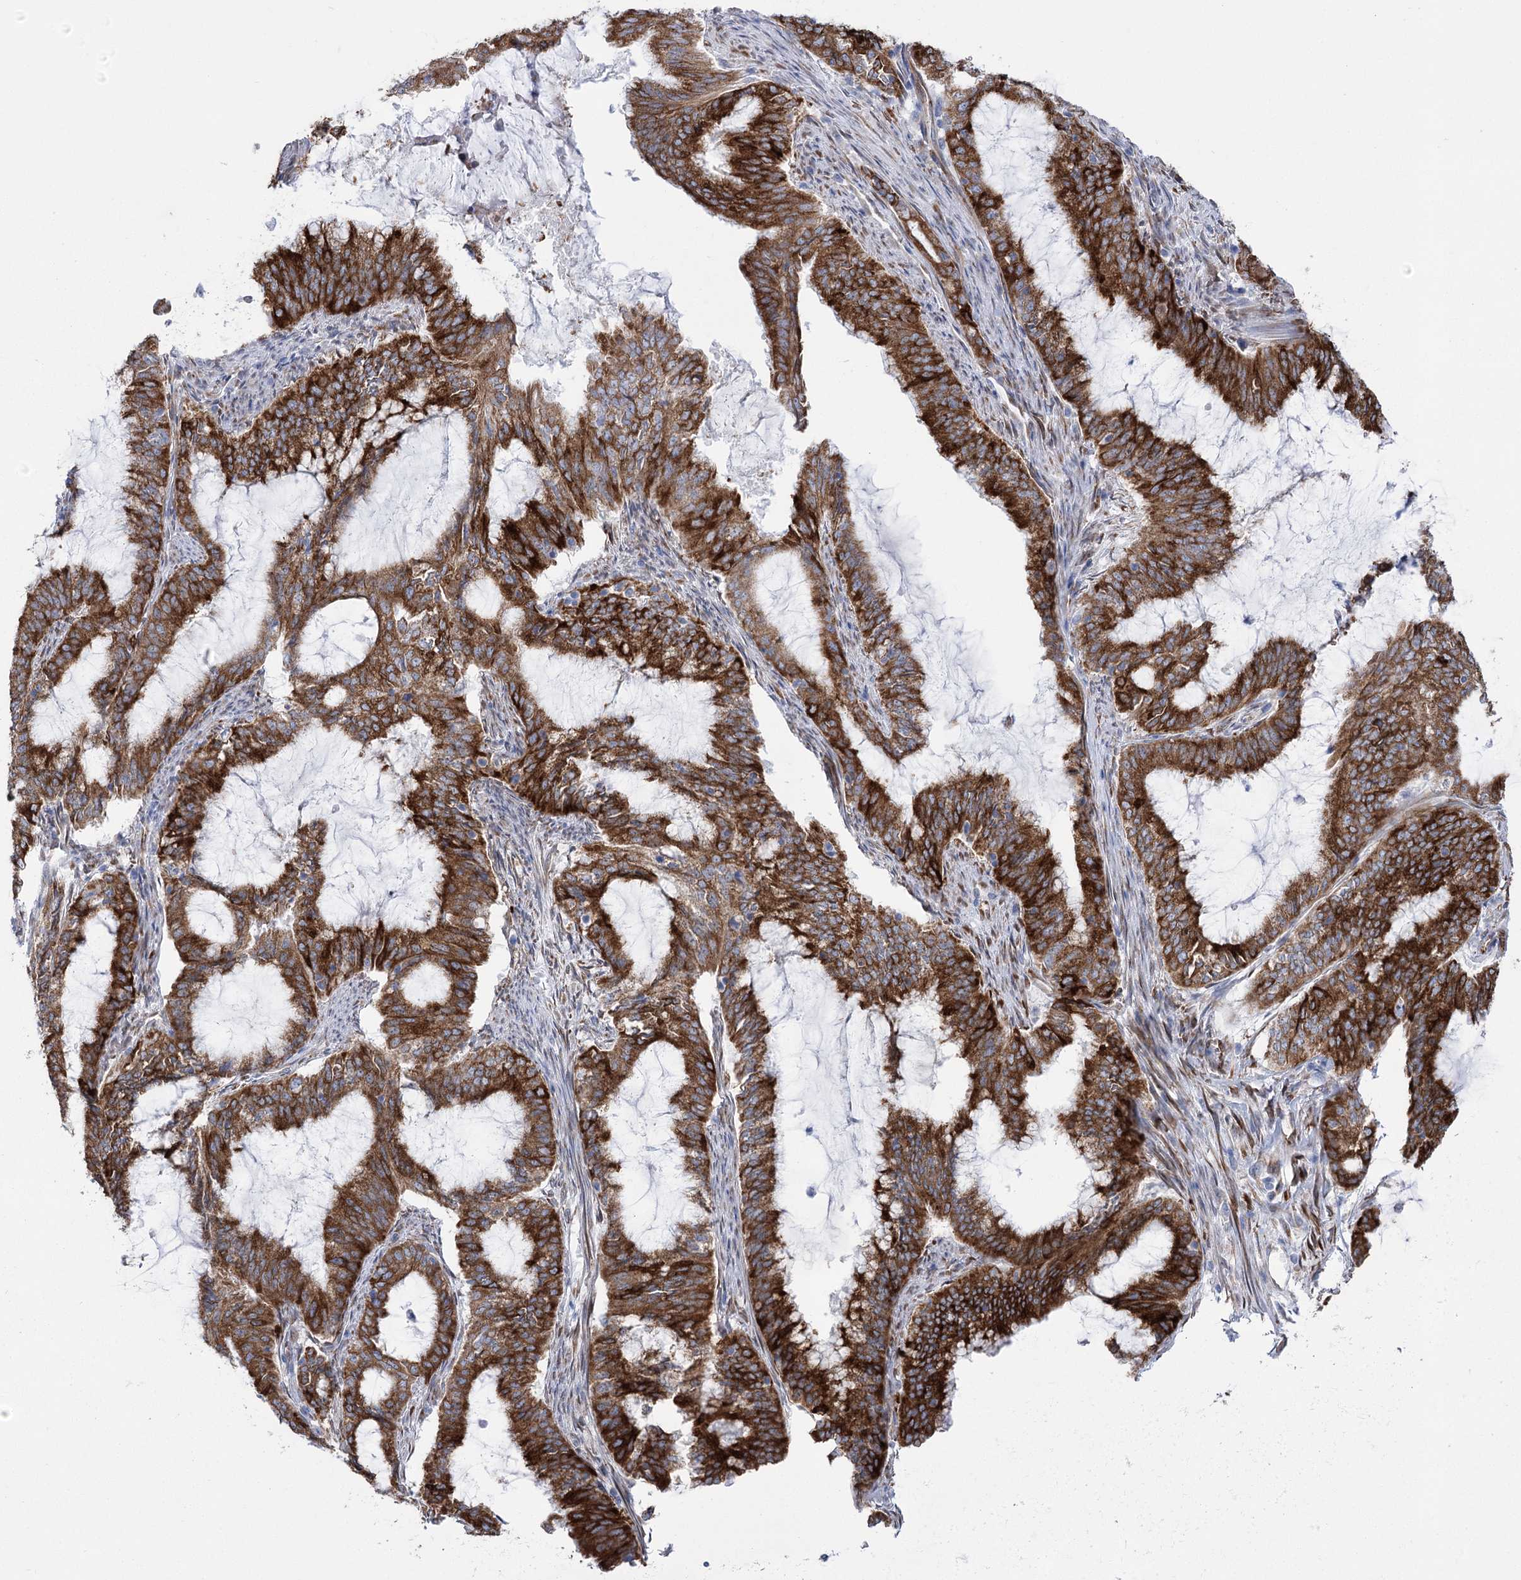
{"staining": {"intensity": "strong", "quantity": ">75%", "location": "cytoplasmic/membranous"}, "tissue": "endometrial cancer", "cell_type": "Tumor cells", "image_type": "cancer", "snomed": [{"axis": "morphology", "description": "Adenocarcinoma, NOS"}, {"axis": "topography", "description": "Endometrium"}], "caption": "A high amount of strong cytoplasmic/membranous staining is seen in about >75% of tumor cells in adenocarcinoma (endometrial) tissue.", "gene": "YTHDC2", "patient": {"sex": "female", "age": 51}}